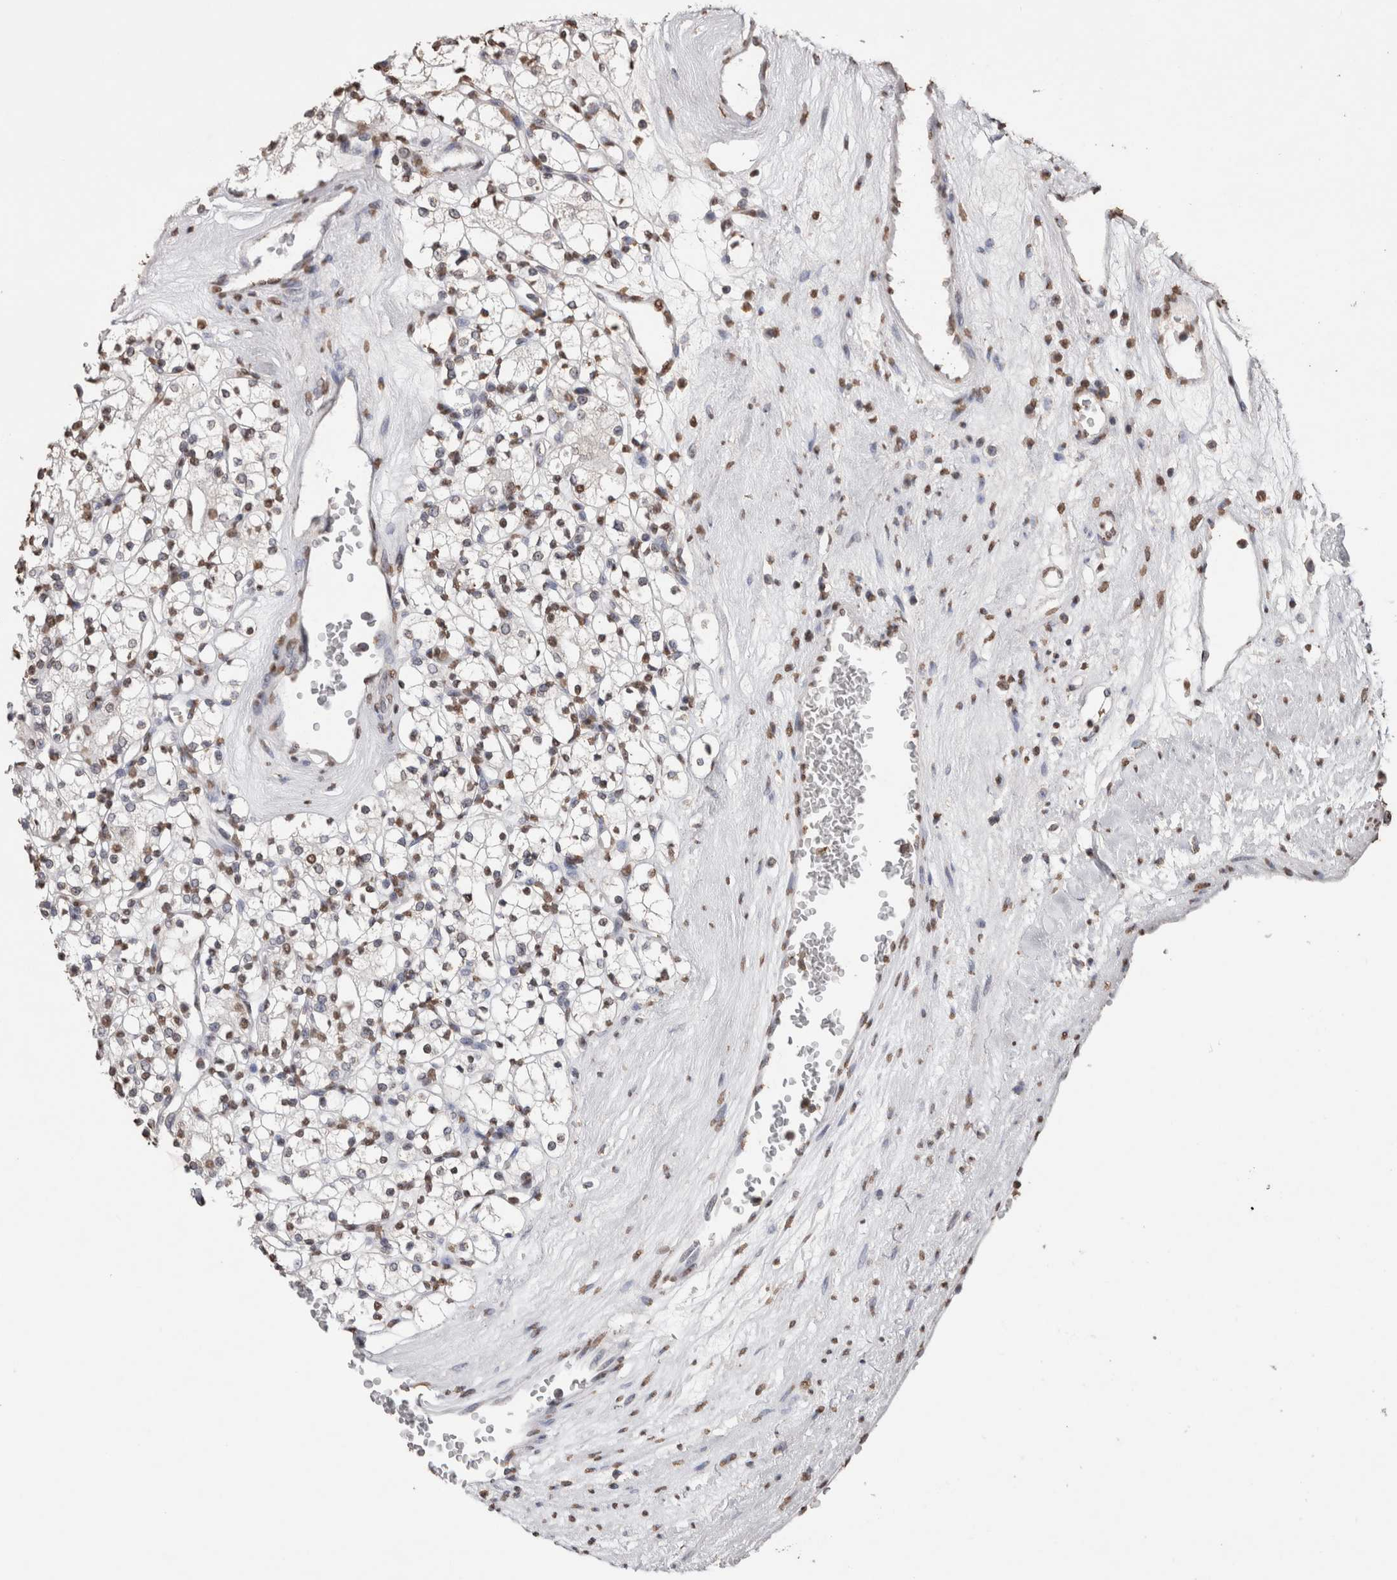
{"staining": {"intensity": "moderate", "quantity": ">75%", "location": "nuclear"}, "tissue": "renal cancer", "cell_type": "Tumor cells", "image_type": "cancer", "snomed": [{"axis": "morphology", "description": "Adenocarcinoma, NOS"}, {"axis": "topography", "description": "Kidney"}], "caption": "Human renal cancer (adenocarcinoma) stained with a brown dye reveals moderate nuclear positive expression in about >75% of tumor cells.", "gene": "NTHL1", "patient": {"sex": "male", "age": 77}}